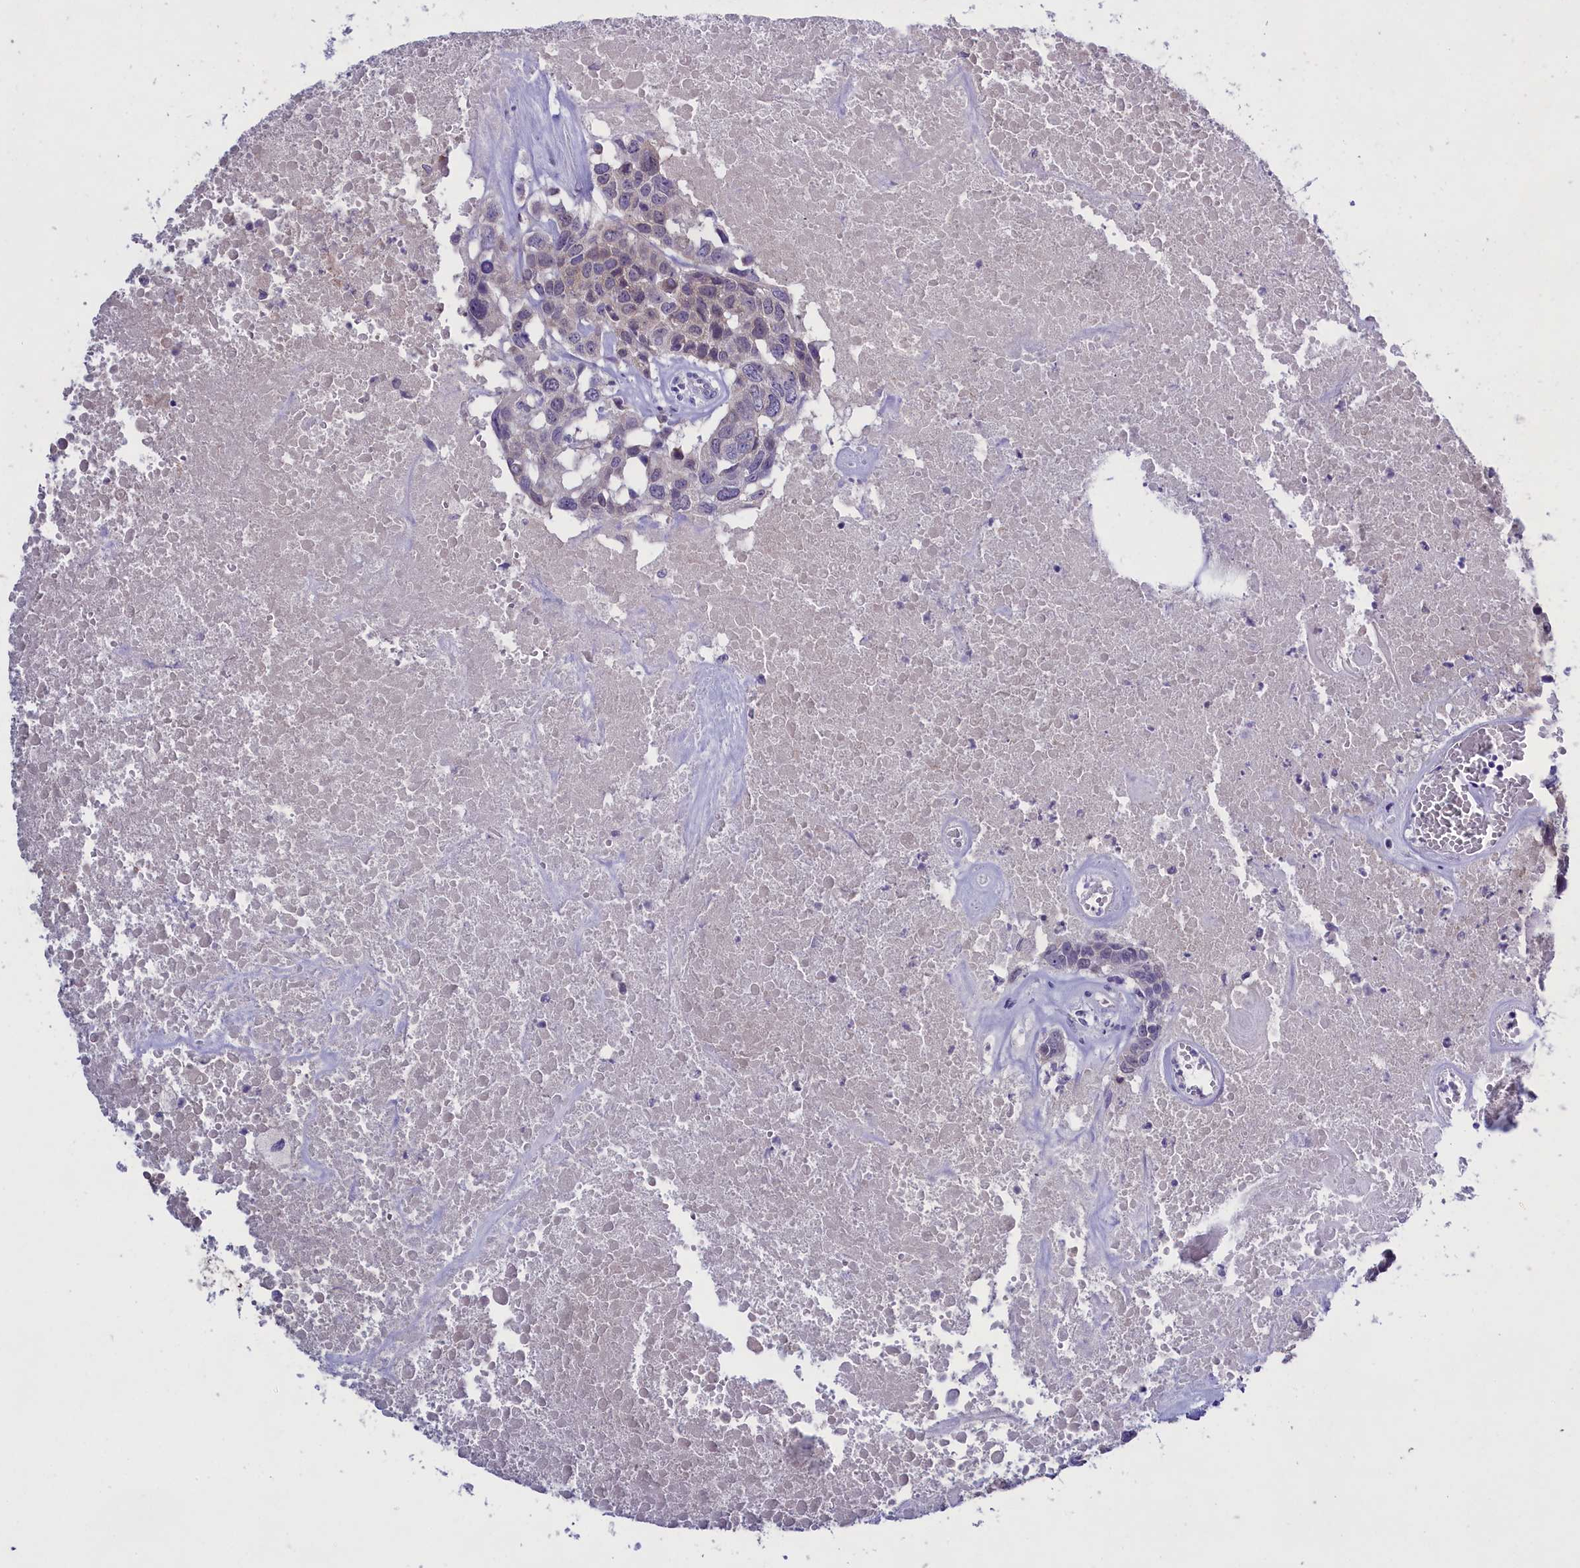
{"staining": {"intensity": "negative", "quantity": "none", "location": "none"}, "tissue": "head and neck cancer", "cell_type": "Tumor cells", "image_type": "cancer", "snomed": [{"axis": "morphology", "description": "Squamous cell carcinoma, NOS"}, {"axis": "topography", "description": "Head-Neck"}], "caption": "This image is of head and neck squamous cell carcinoma stained with immunohistochemistry to label a protein in brown with the nuclei are counter-stained blue. There is no expression in tumor cells.", "gene": "ENPP6", "patient": {"sex": "male", "age": 66}}